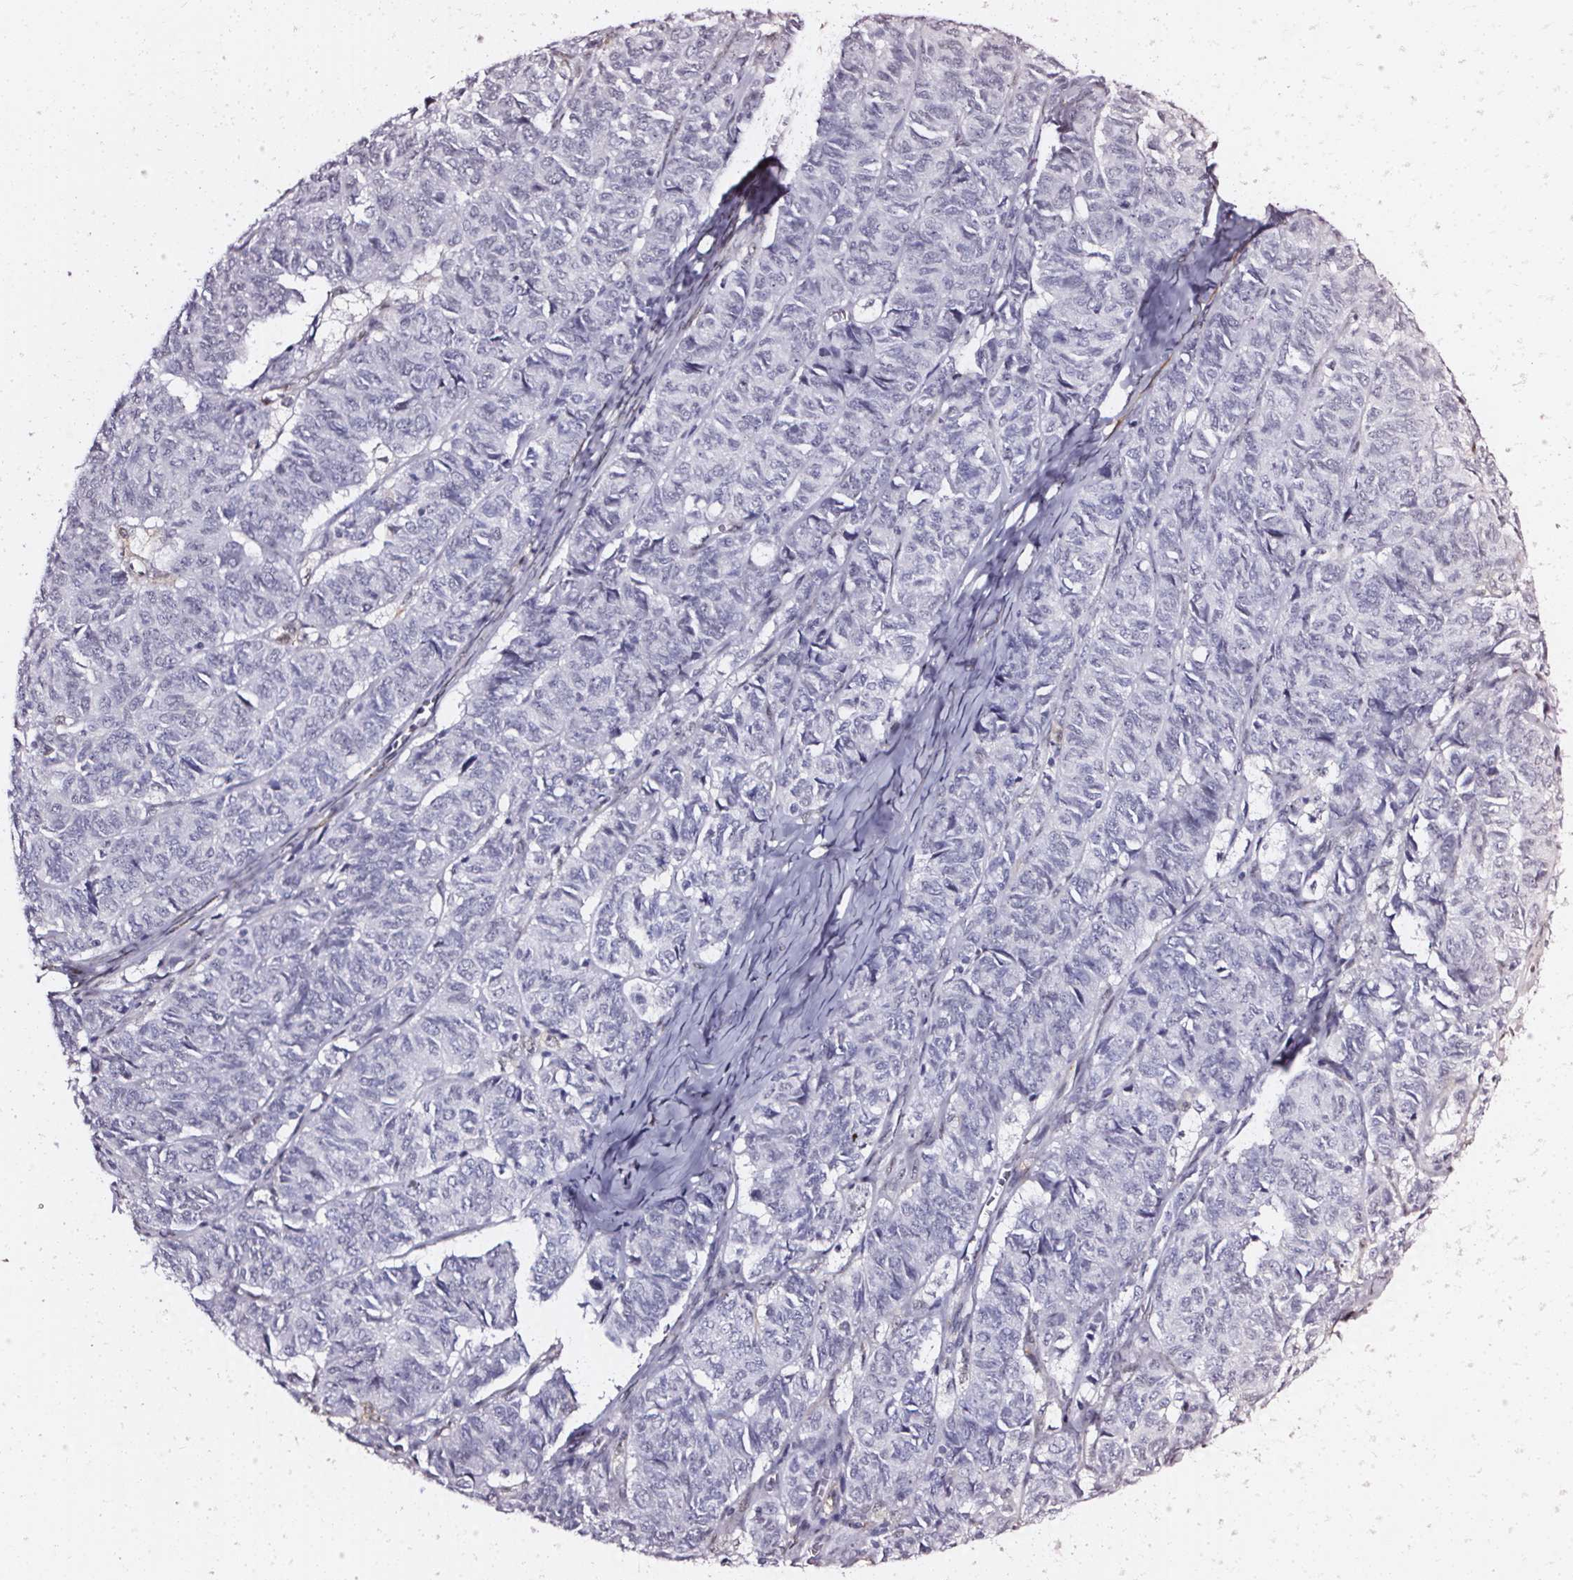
{"staining": {"intensity": "negative", "quantity": "none", "location": "none"}, "tissue": "ovarian cancer", "cell_type": "Tumor cells", "image_type": "cancer", "snomed": [{"axis": "morphology", "description": "Carcinoma, endometroid"}, {"axis": "topography", "description": "Ovary"}], "caption": "Immunohistochemical staining of endometroid carcinoma (ovarian) displays no significant expression in tumor cells.", "gene": "GP6", "patient": {"sex": "female", "age": 80}}